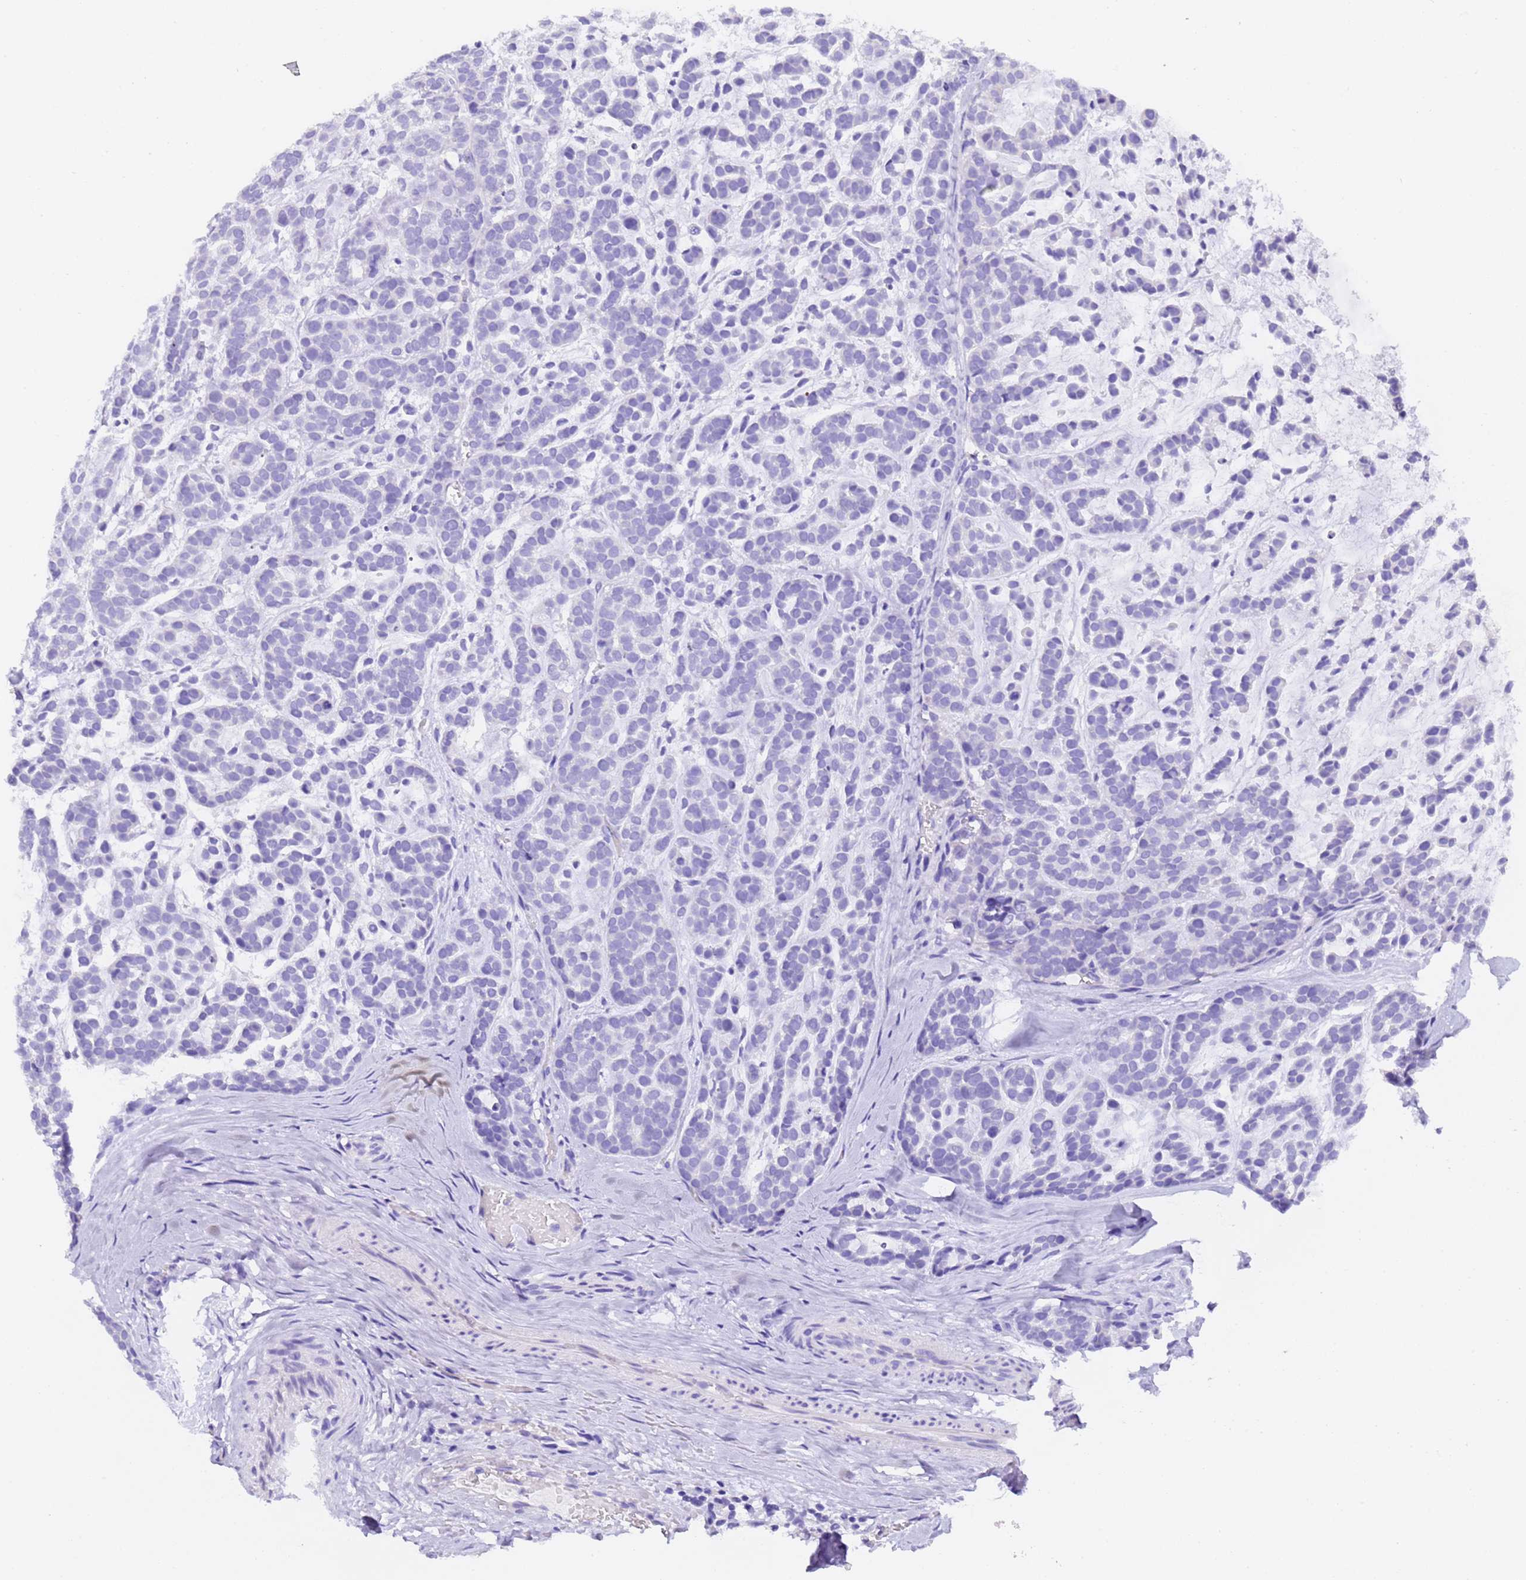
{"staining": {"intensity": "negative", "quantity": "none", "location": "none"}, "tissue": "head and neck cancer", "cell_type": "Tumor cells", "image_type": "cancer", "snomed": [{"axis": "morphology", "description": "Adenocarcinoma, NOS"}, {"axis": "morphology", "description": "Adenoma, NOS"}, {"axis": "topography", "description": "Head-Neck"}], "caption": "A histopathology image of head and neck adenoma stained for a protein demonstrates no brown staining in tumor cells.", "gene": "GABRA1", "patient": {"sex": "female", "age": 55}}